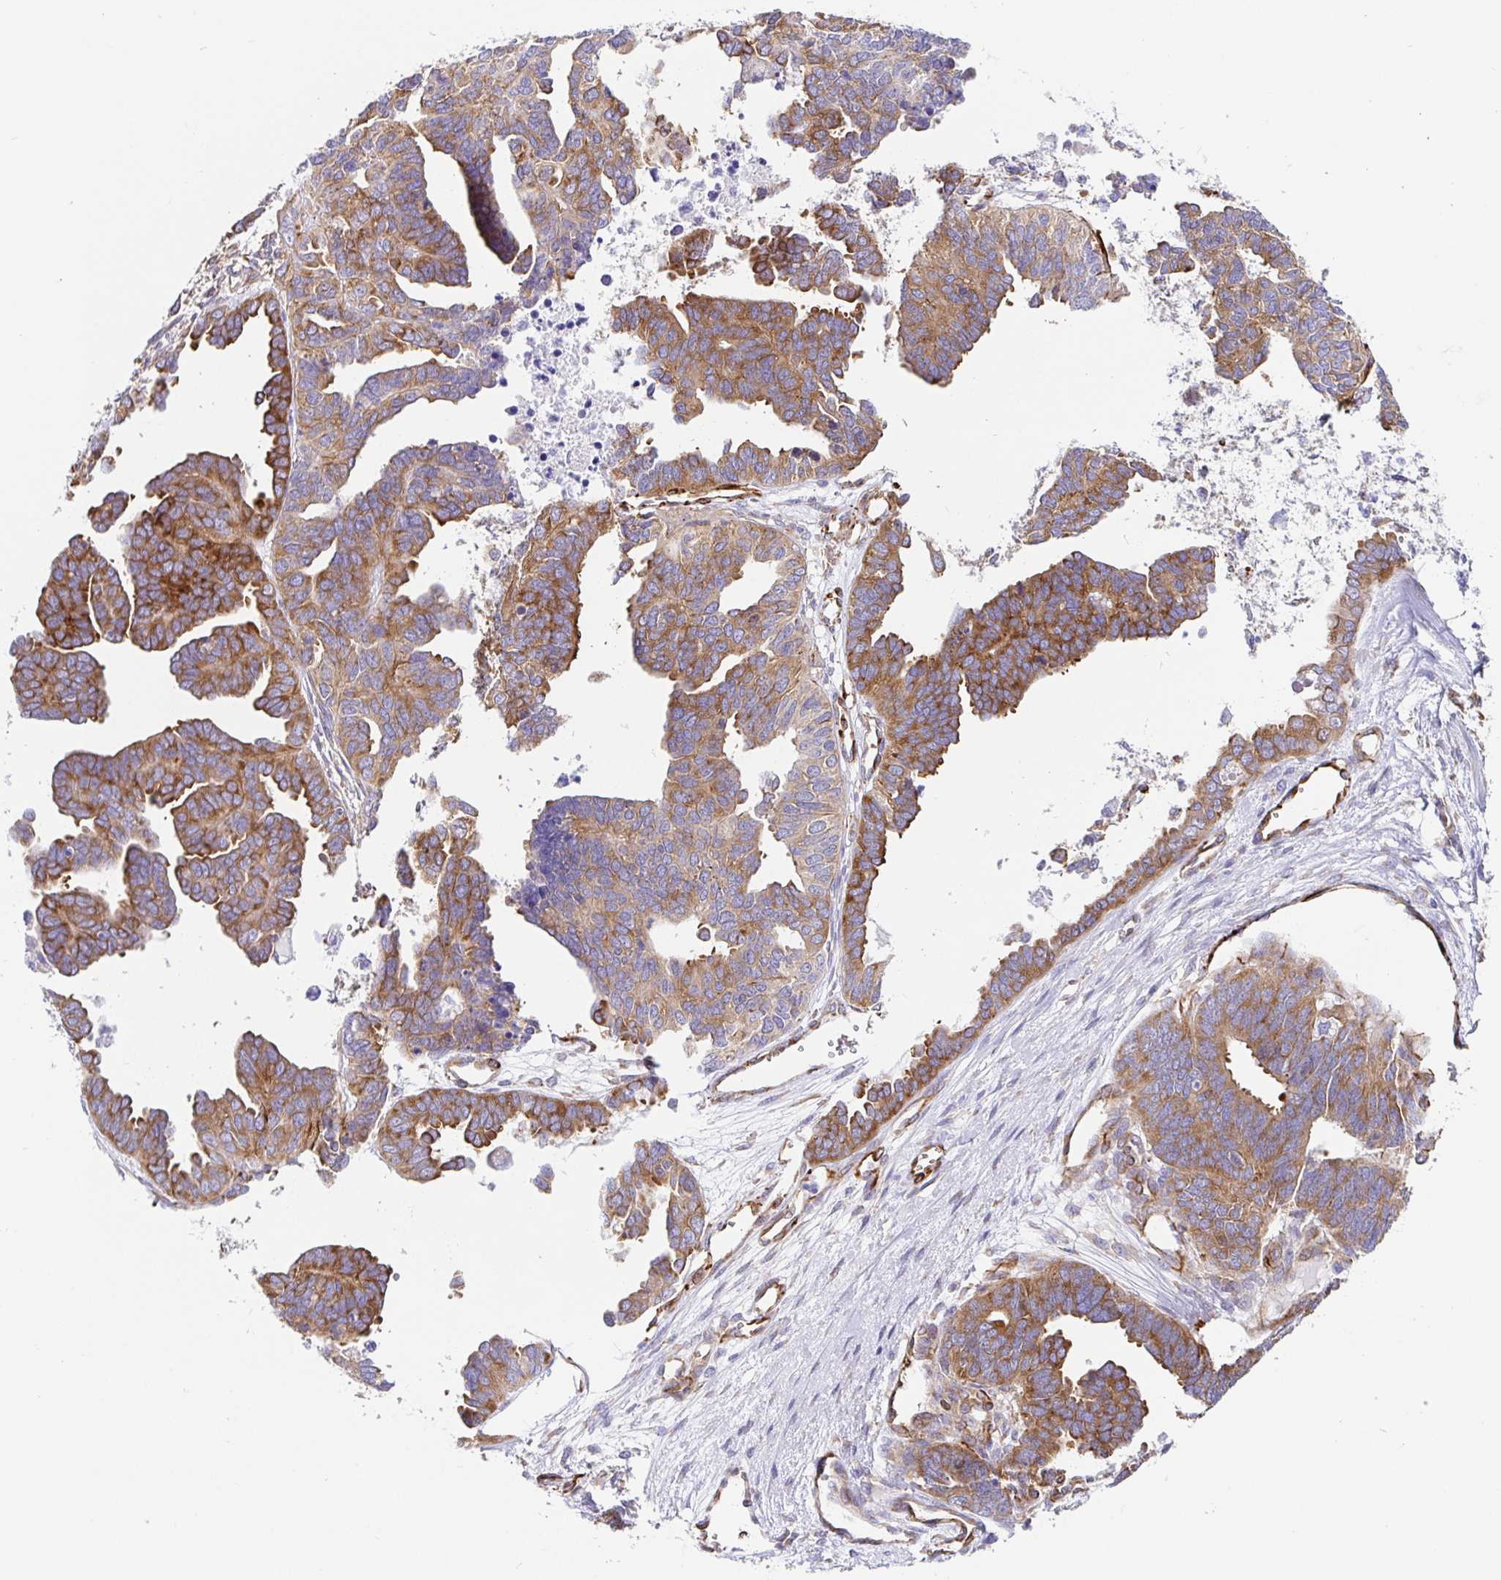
{"staining": {"intensity": "moderate", "quantity": ">75%", "location": "cytoplasmic/membranous"}, "tissue": "ovarian cancer", "cell_type": "Tumor cells", "image_type": "cancer", "snomed": [{"axis": "morphology", "description": "Cystadenocarcinoma, serous, NOS"}, {"axis": "topography", "description": "Ovary"}], "caption": "This is a histology image of immunohistochemistry staining of ovarian cancer (serous cystadenocarcinoma), which shows moderate expression in the cytoplasmic/membranous of tumor cells.", "gene": "DOCK1", "patient": {"sex": "female", "age": 51}}